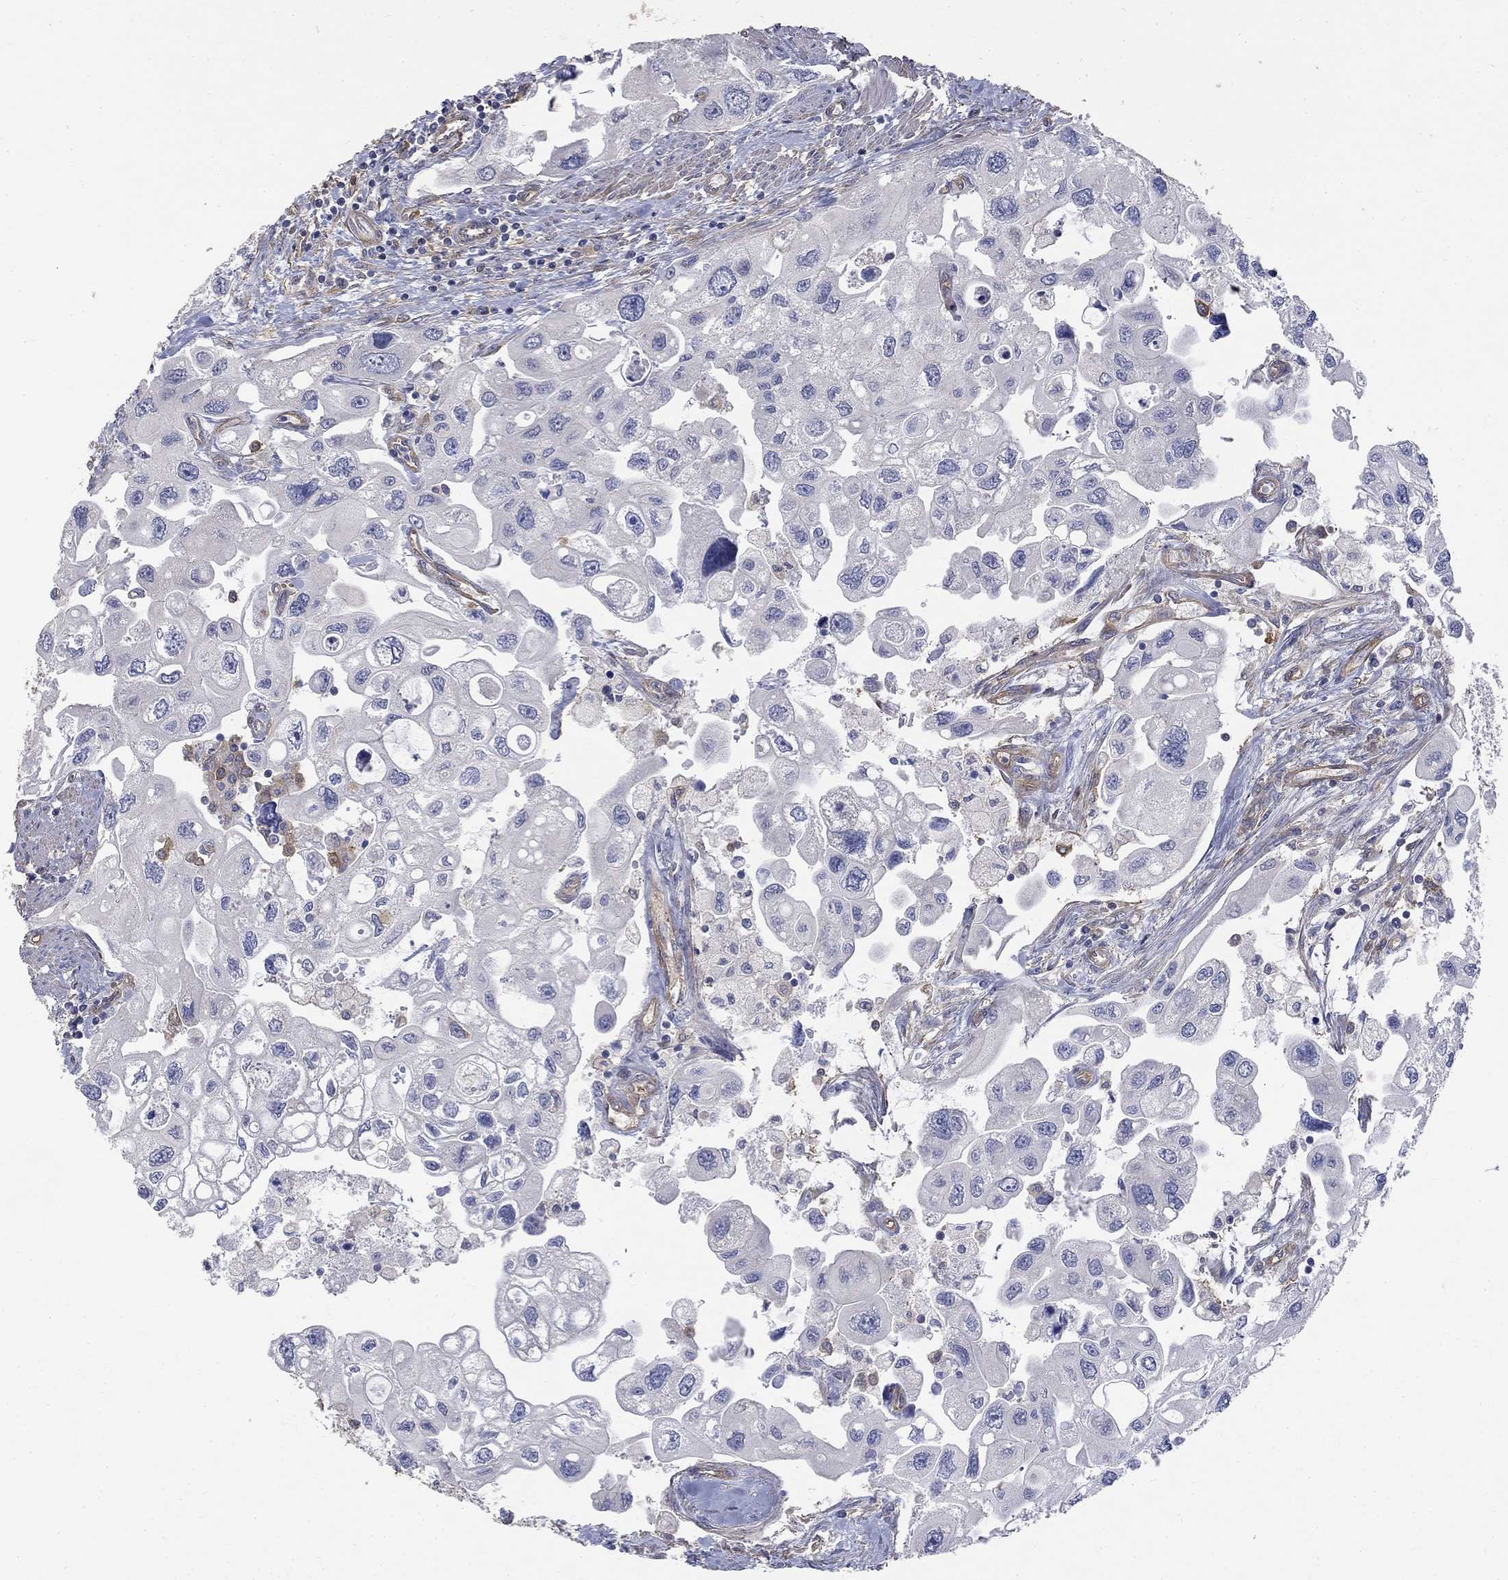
{"staining": {"intensity": "negative", "quantity": "none", "location": "none"}, "tissue": "urothelial cancer", "cell_type": "Tumor cells", "image_type": "cancer", "snomed": [{"axis": "morphology", "description": "Urothelial carcinoma, High grade"}, {"axis": "topography", "description": "Urinary bladder"}], "caption": "Immunohistochemical staining of human urothelial carcinoma (high-grade) reveals no significant expression in tumor cells.", "gene": "DPYSL2", "patient": {"sex": "male", "age": 59}}